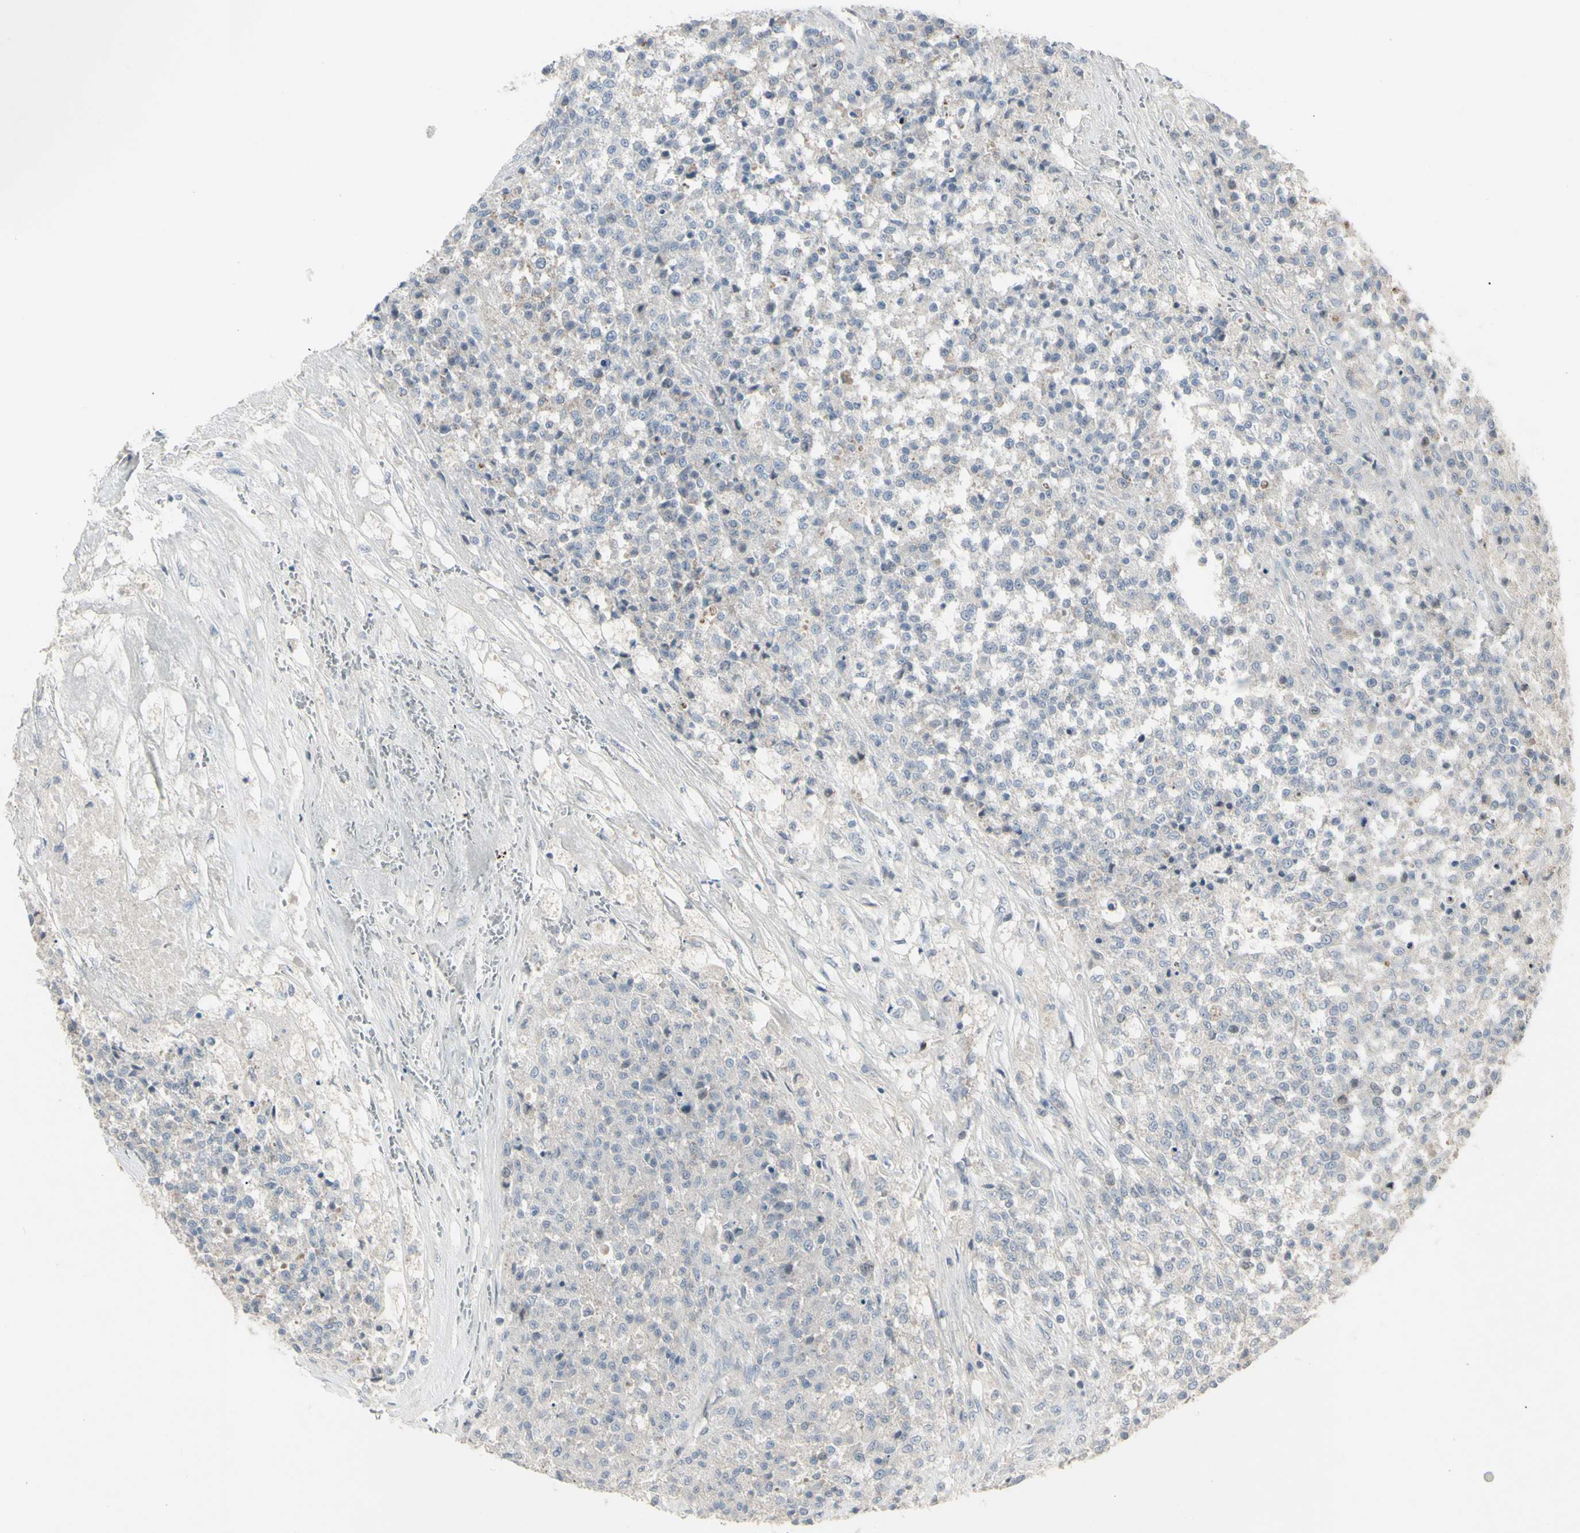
{"staining": {"intensity": "negative", "quantity": "none", "location": "none"}, "tissue": "testis cancer", "cell_type": "Tumor cells", "image_type": "cancer", "snomed": [{"axis": "morphology", "description": "Seminoma, NOS"}, {"axis": "topography", "description": "Testis"}], "caption": "This is an immunohistochemistry histopathology image of seminoma (testis). There is no staining in tumor cells.", "gene": "PIAS4", "patient": {"sex": "male", "age": 59}}